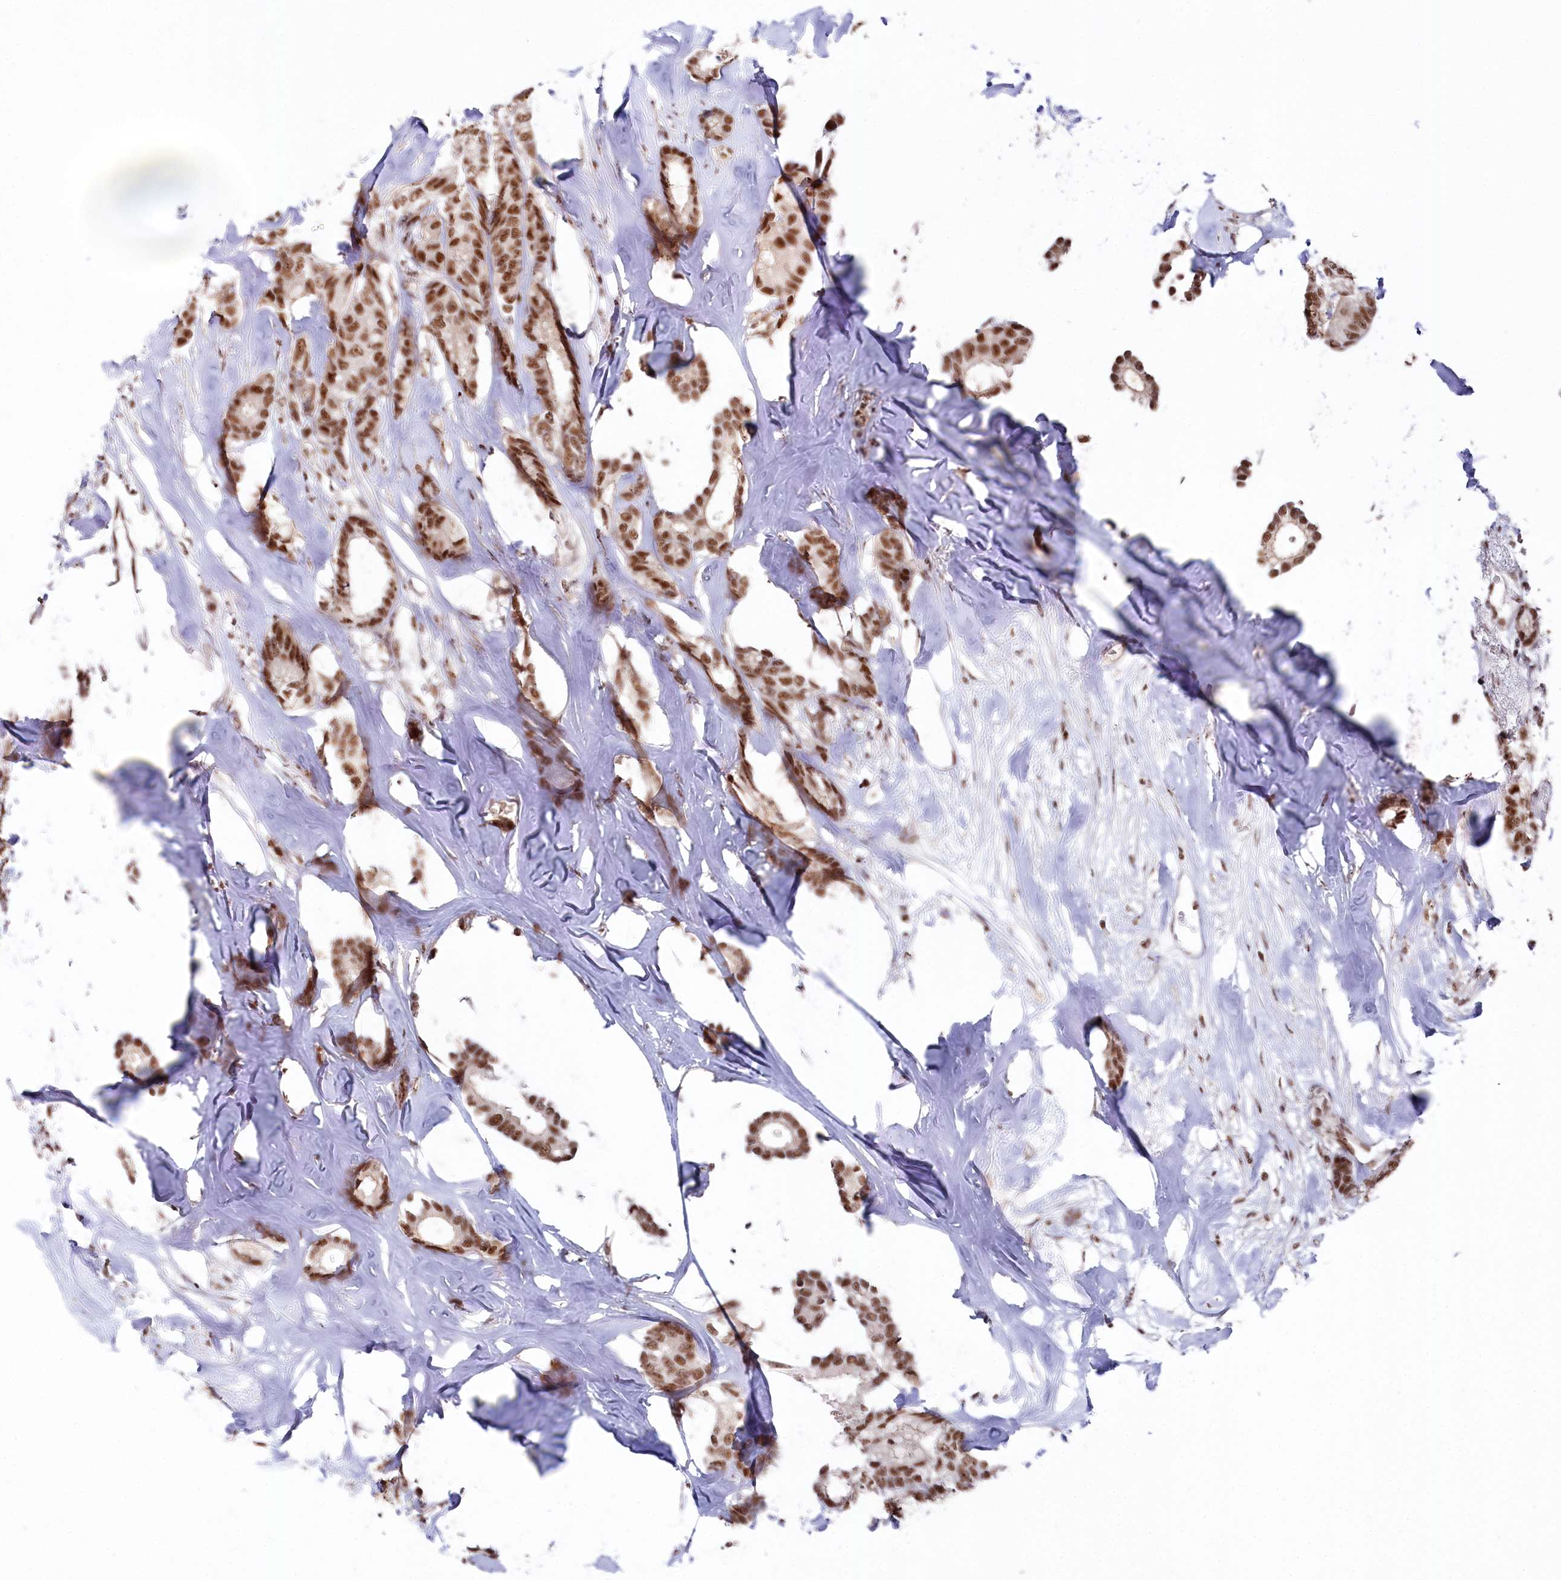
{"staining": {"intensity": "moderate", "quantity": ">75%", "location": "nuclear"}, "tissue": "breast cancer", "cell_type": "Tumor cells", "image_type": "cancer", "snomed": [{"axis": "morphology", "description": "Duct carcinoma"}, {"axis": "topography", "description": "Breast"}], "caption": "A brown stain labels moderate nuclear positivity of a protein in human breast cancer (invasive ductal carcinoma) tumor cells.", "gene": "POLR2H", "patient": {"sex": "female", "age": 87}}